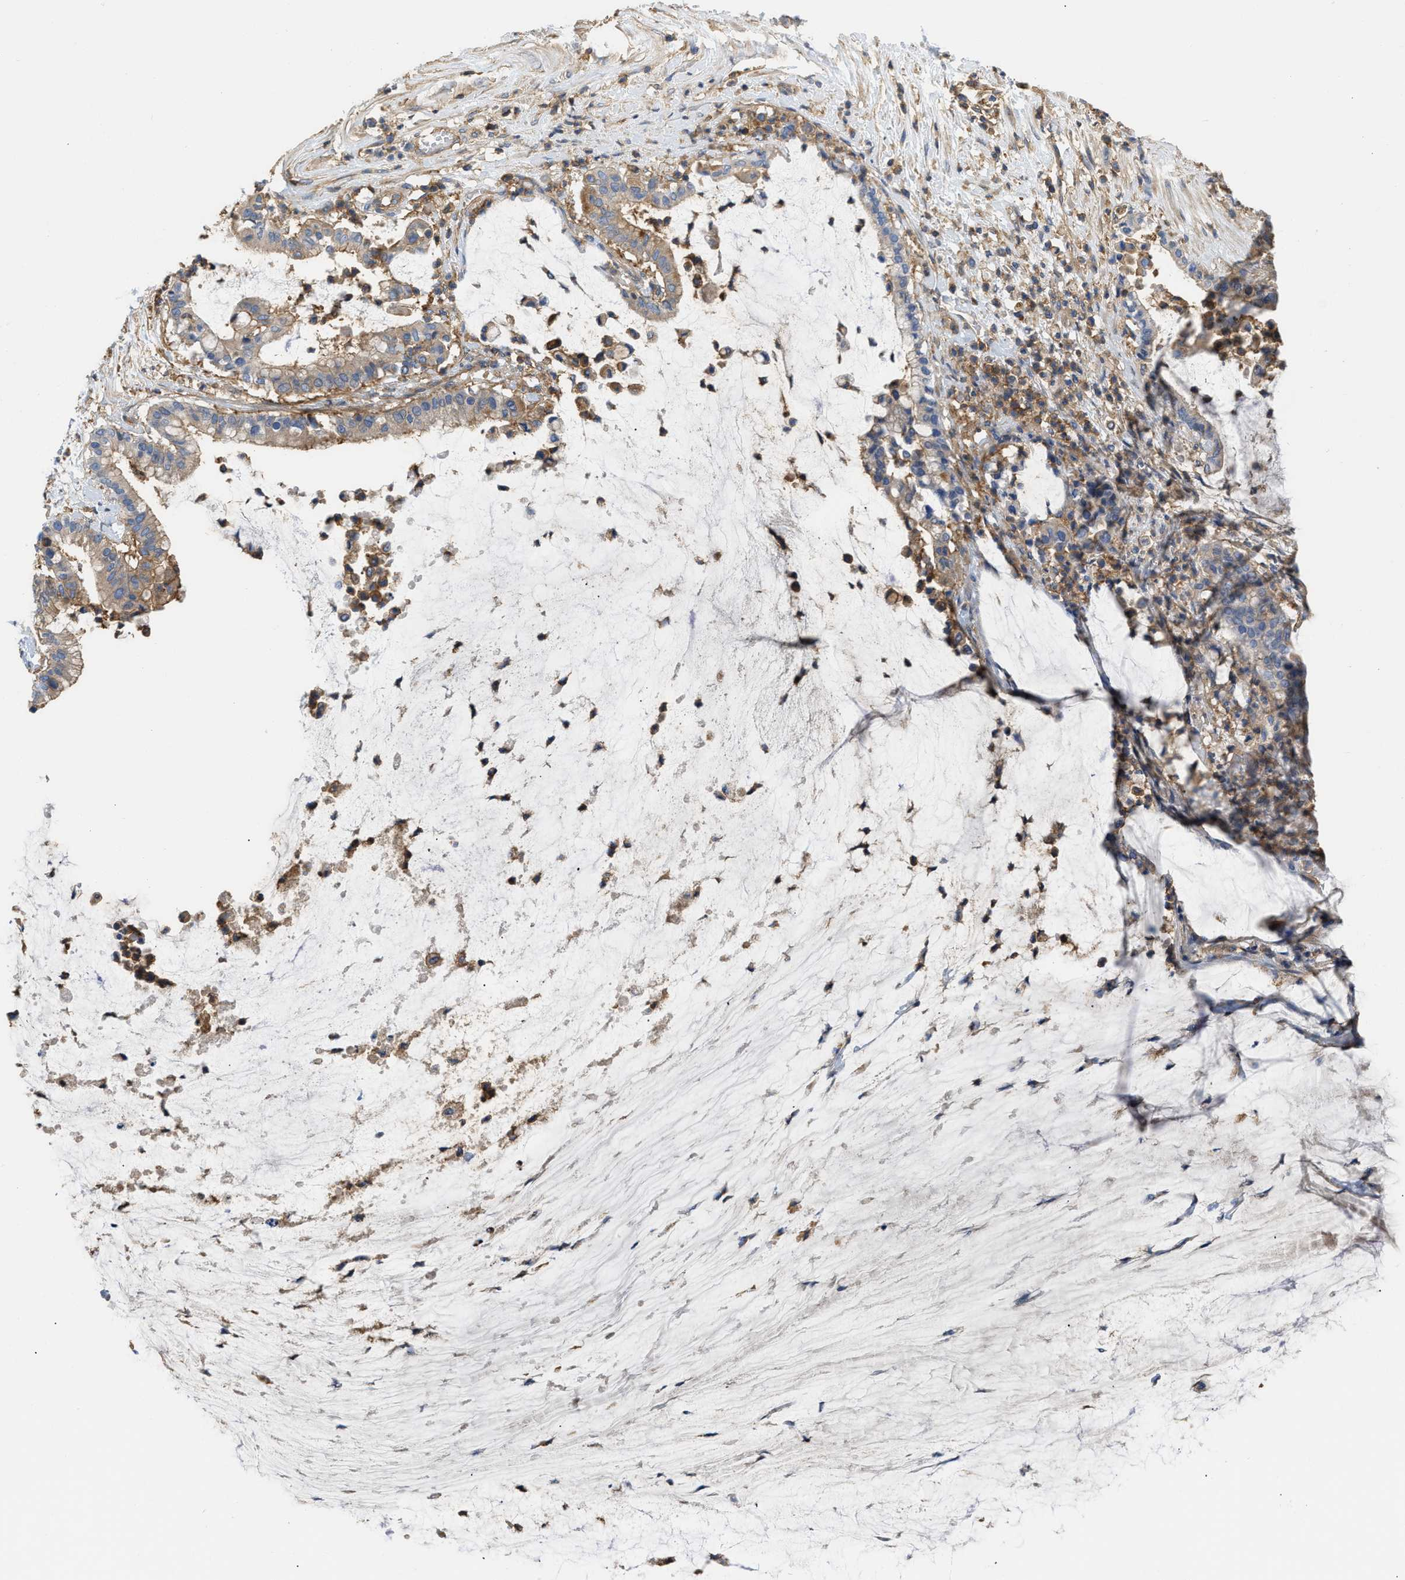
{"staining": {"intensity": "moderate", "quantity": "25%-75%", "location": "cytoplasmic/membranous"}, "tissue": "pancreatic cancer", "cell_type": "Tumor cells", "image_type": "cancer", "snomed": [{"axis": "morphology", "description": "Adenocarcinoma, NOS"}, {"axis": "topography", "description": "Pancreas"}], "caption": "This photomicrograph exhibits adenocarcinoma (pancreatic) stained with immunohistochemistry to label a protein in brown. The cytoplasmic/membranous of tumor cells show moderate positivity for the protein. Nuclei are counter-stained blue.", "gene": "GNB4", "patient": {"sex": "male", "age": 41}}